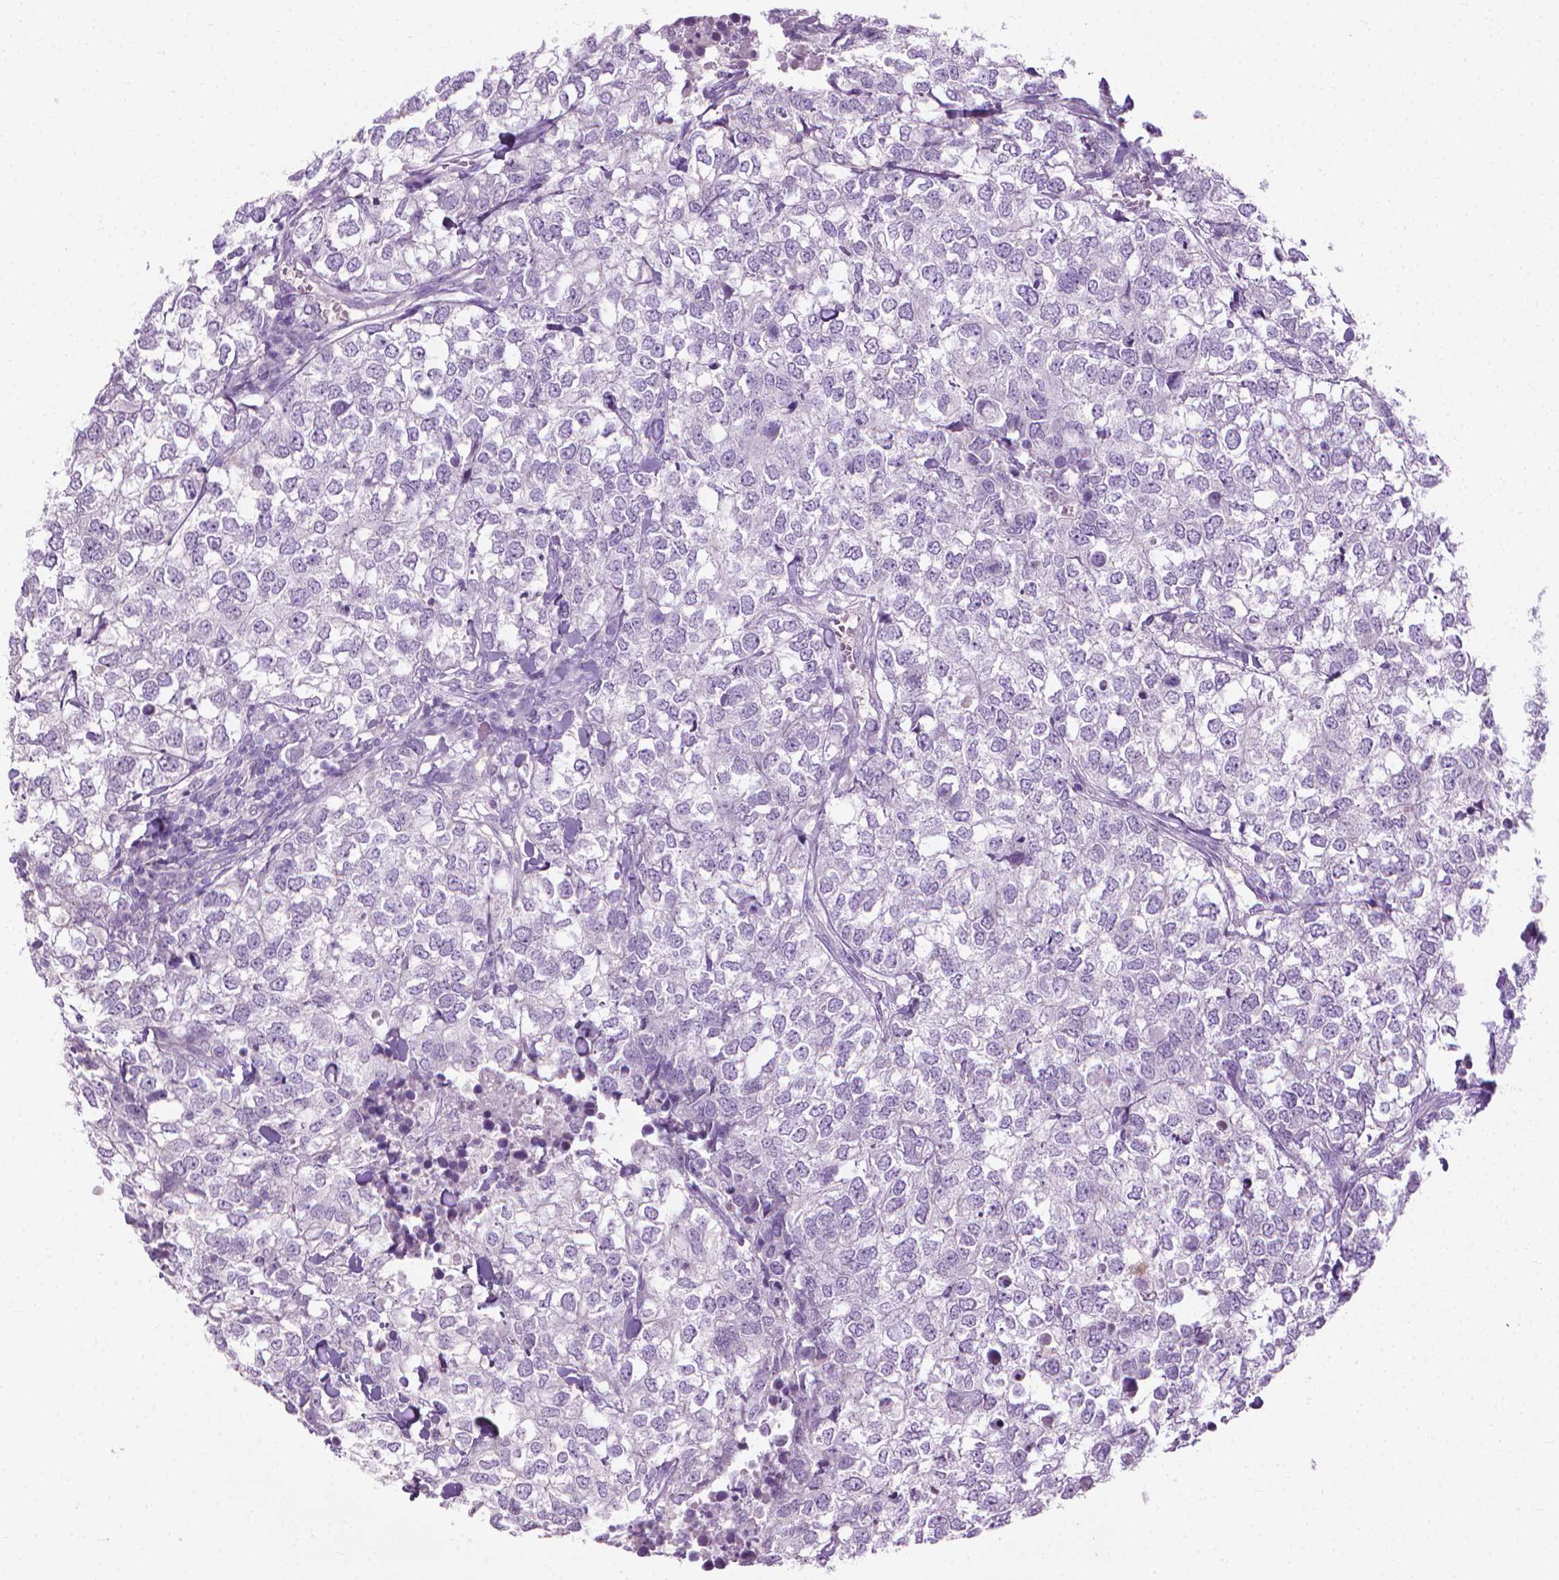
{"staining": {"intensity": "negative", "quantity": "none", "location": "none"}, "tissue": "breast cancer", "cell_type": "Tumor cells", "image_type": "cancer", "snomed": [{"axis": "morphology", "description": "Duct carcinoma"}, {"axis": "topography", "description": "Breast"}], "caption": "Immunohistochemistry photomicrograph of neoplastic tissue: human breast cancer (intraductal carcinoma) stained with DAB displays no significant protein expression in tumor cells. Brightfield microscopy of IHC stained with DAB (3,3'-diaminobenzidine) (brown) and hematoxylin (blue), captured at high magnification.", "gene": "KRT73", "patient": {"sex": "female", "age": 30}}